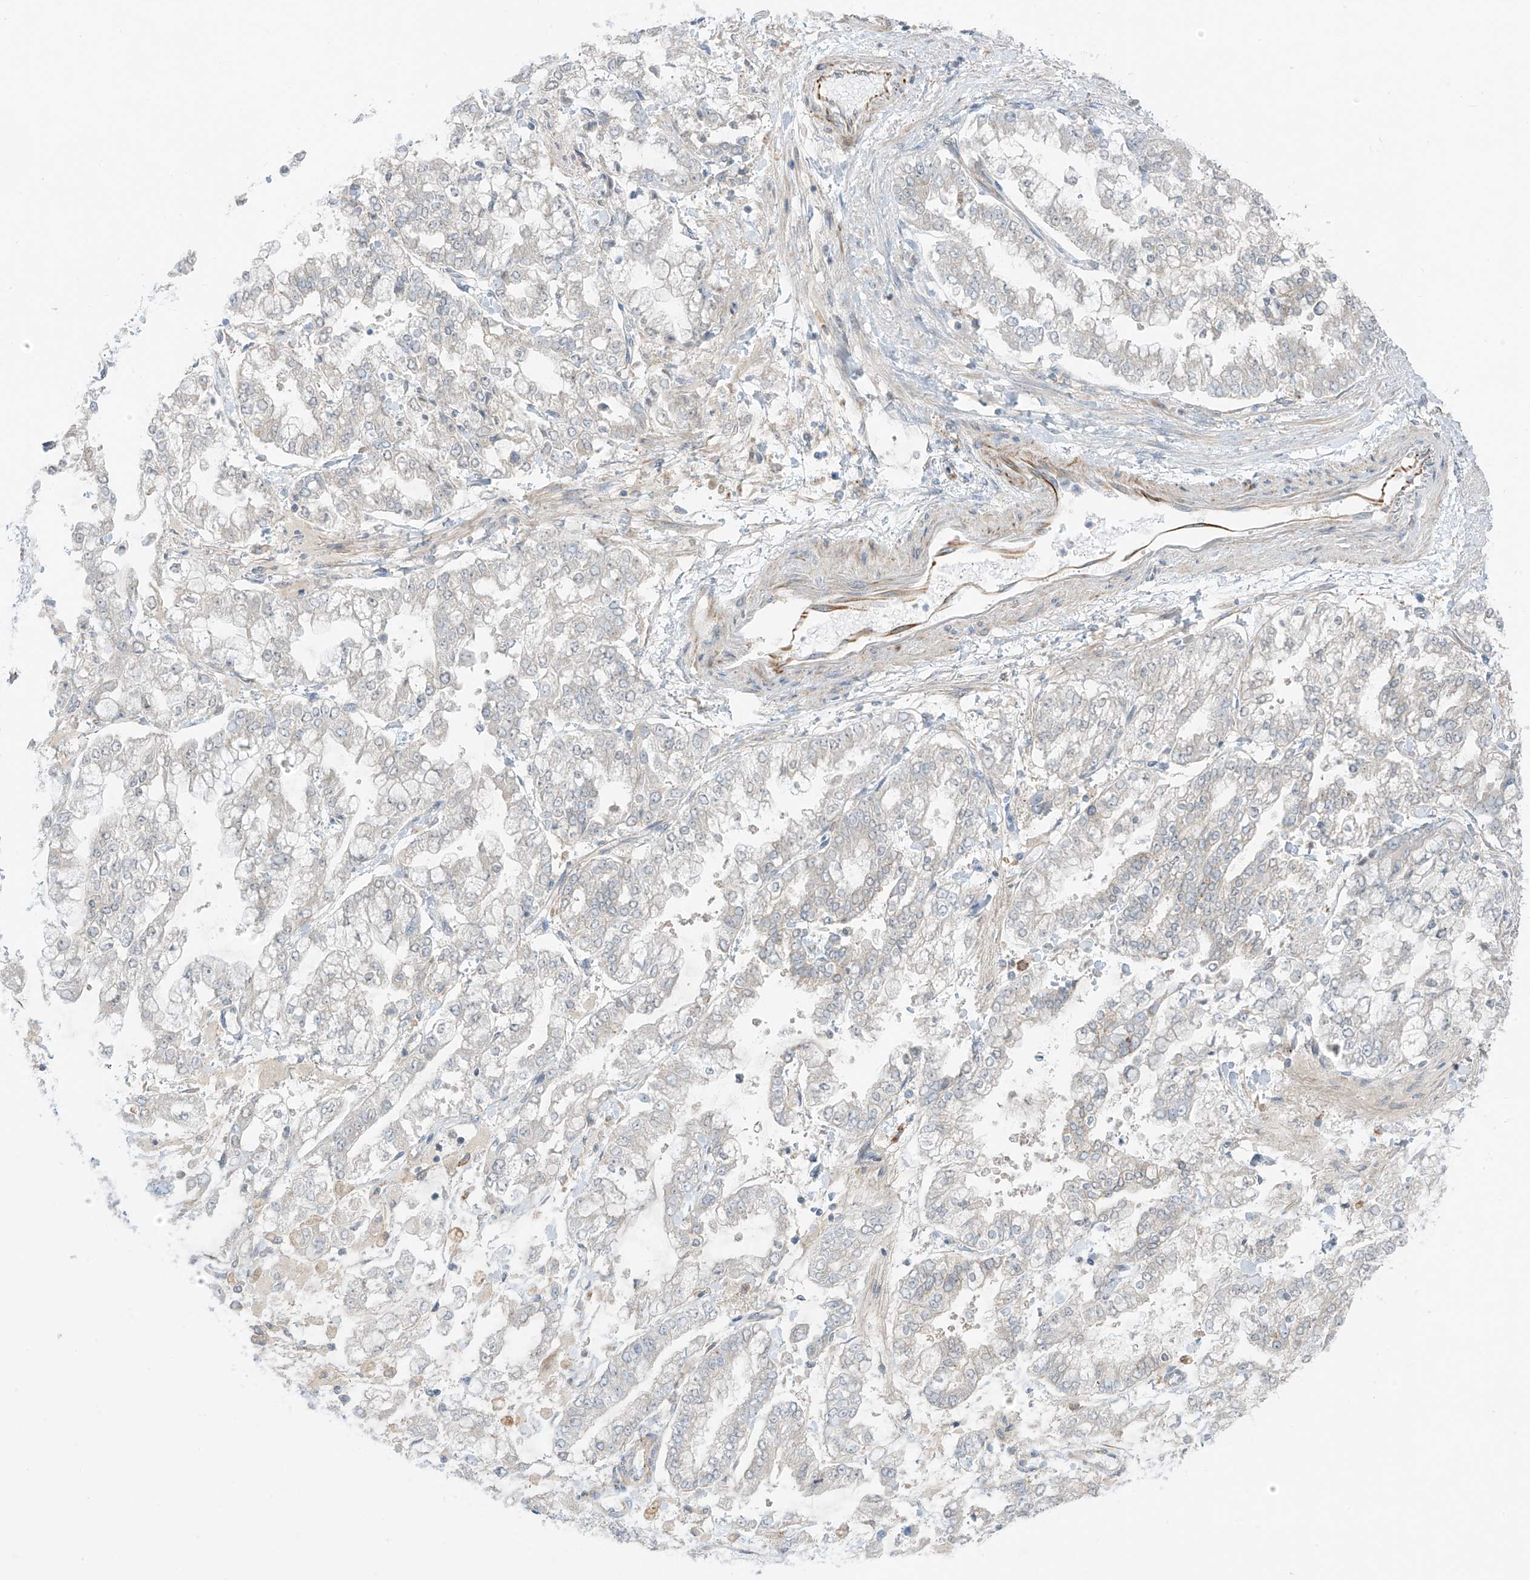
{"staining": {"intensity": "negative", "quantity": "none", "location": "none"}, "tissue": "stomach cancer", "cell_type": "Tumor cells", "image_type": "cancer", "snomed": [{"axis": "morphology", "description": "Normal tissue, NOS"}, {"axis": "morphology", "description": "Adenocarcinoma, NOS"}, {"axis": "topography", "description": "Stomach, upper"}, {"axis": "topography", "description": "Stomach"}], "caption": "Stomach cancer stained for a protein using IHC shows no staining tumor cells.", "gene": "HS6ST2", "patient": {"sex": "male", "age": 76}}